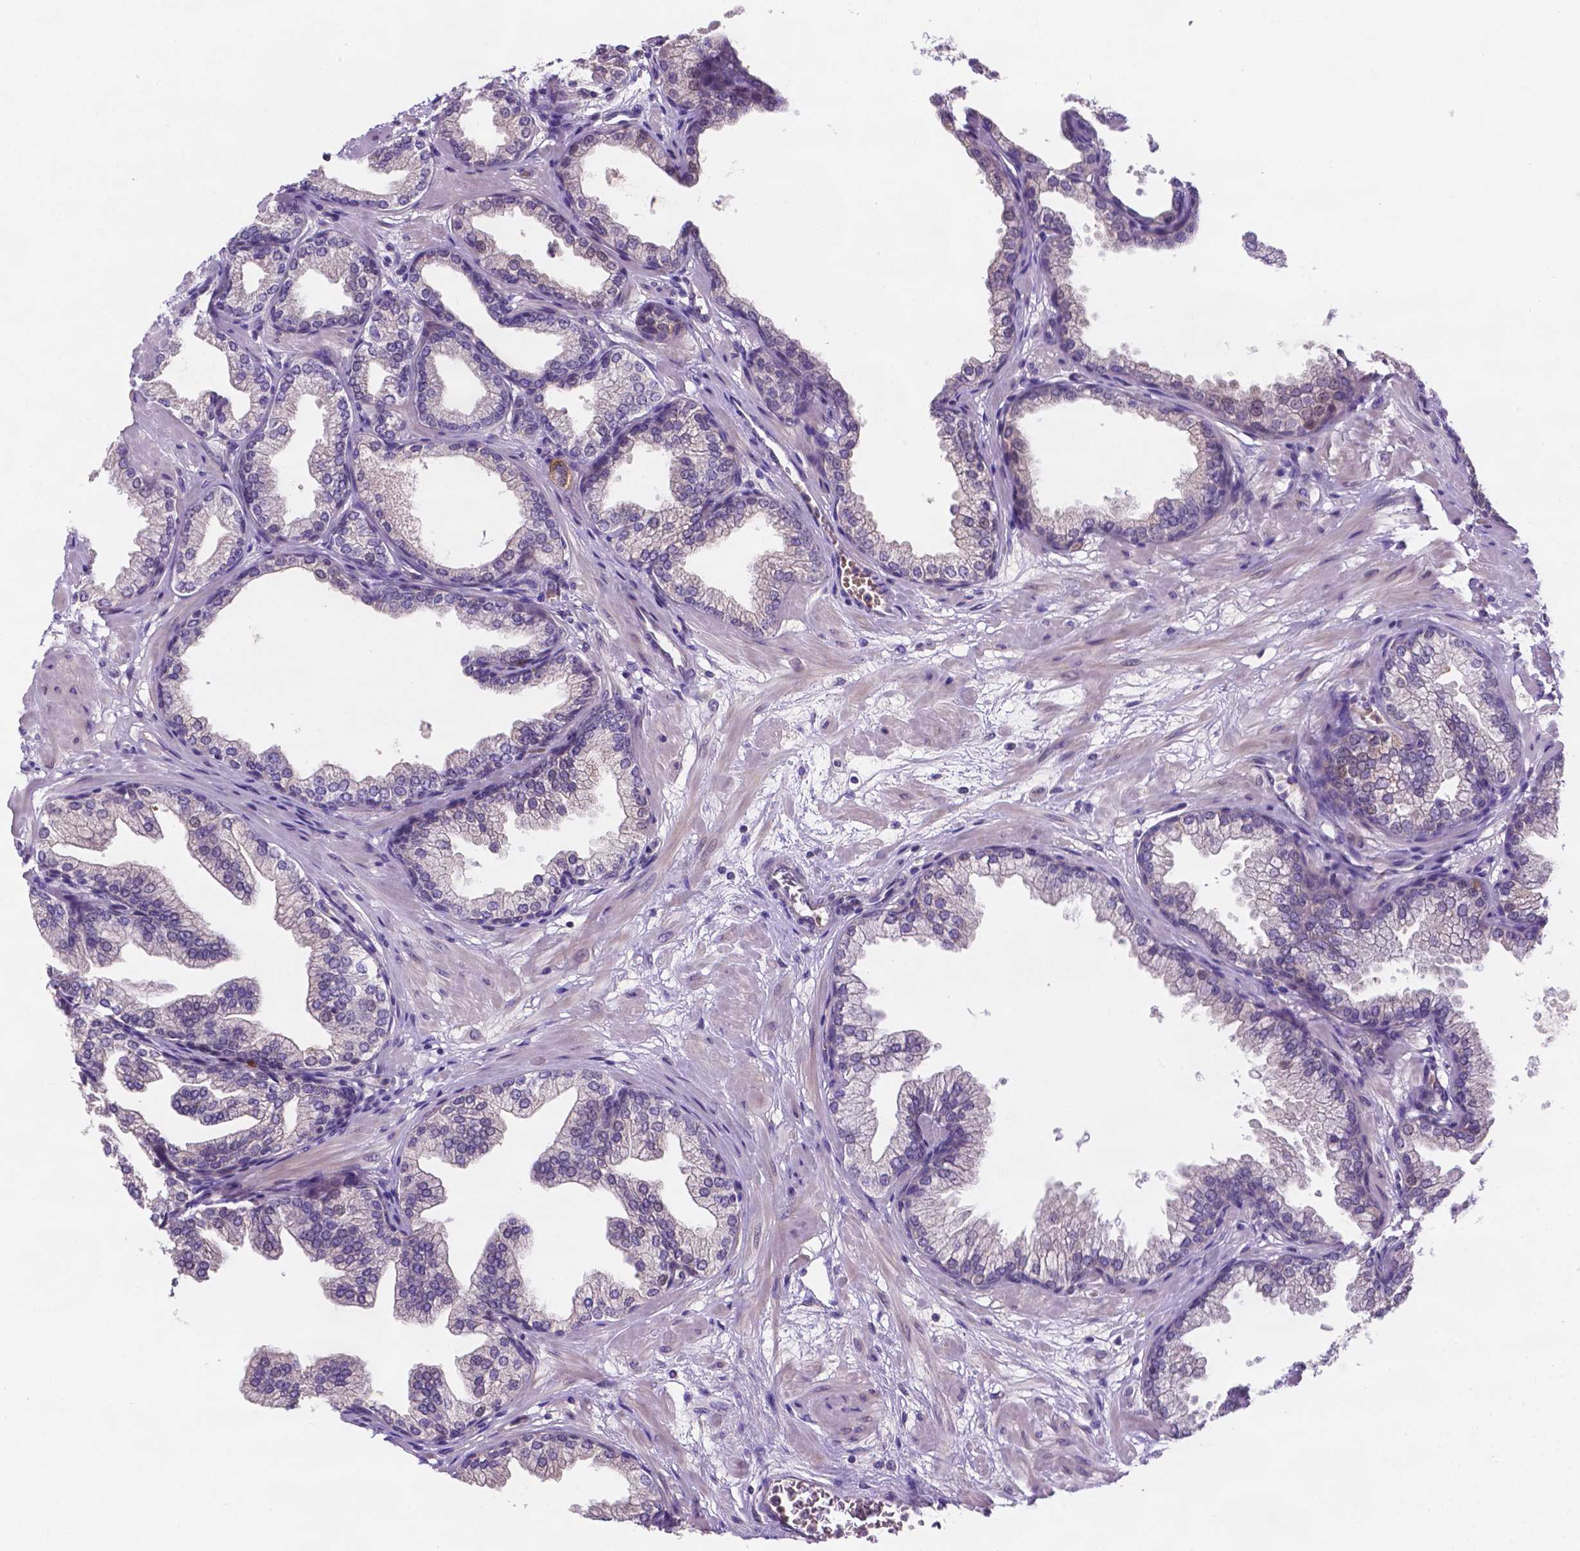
{"staining": {"intensity": "negative", "quantity": "none", "location": "none"}, "tissue": "prostate", "cell_type": "Glandular cells", "image_type": "normal", "snomed": [{"axis": "morphology", "description": "Normal tissue, NOS"}, {"axis": "topography", "description": "Prostate"}], "caption": "A high-resolution histopathology image shows immunohistochemistry staining of unremarkable prostate, which shows no significant expression in glandular cells. (DAB (3,3'-diaminobenzidine) immunohistochemistry with hematoxylin counter stain).", "gene": "TM4SF20", "patient": {"sex": "male", "age": 37}}